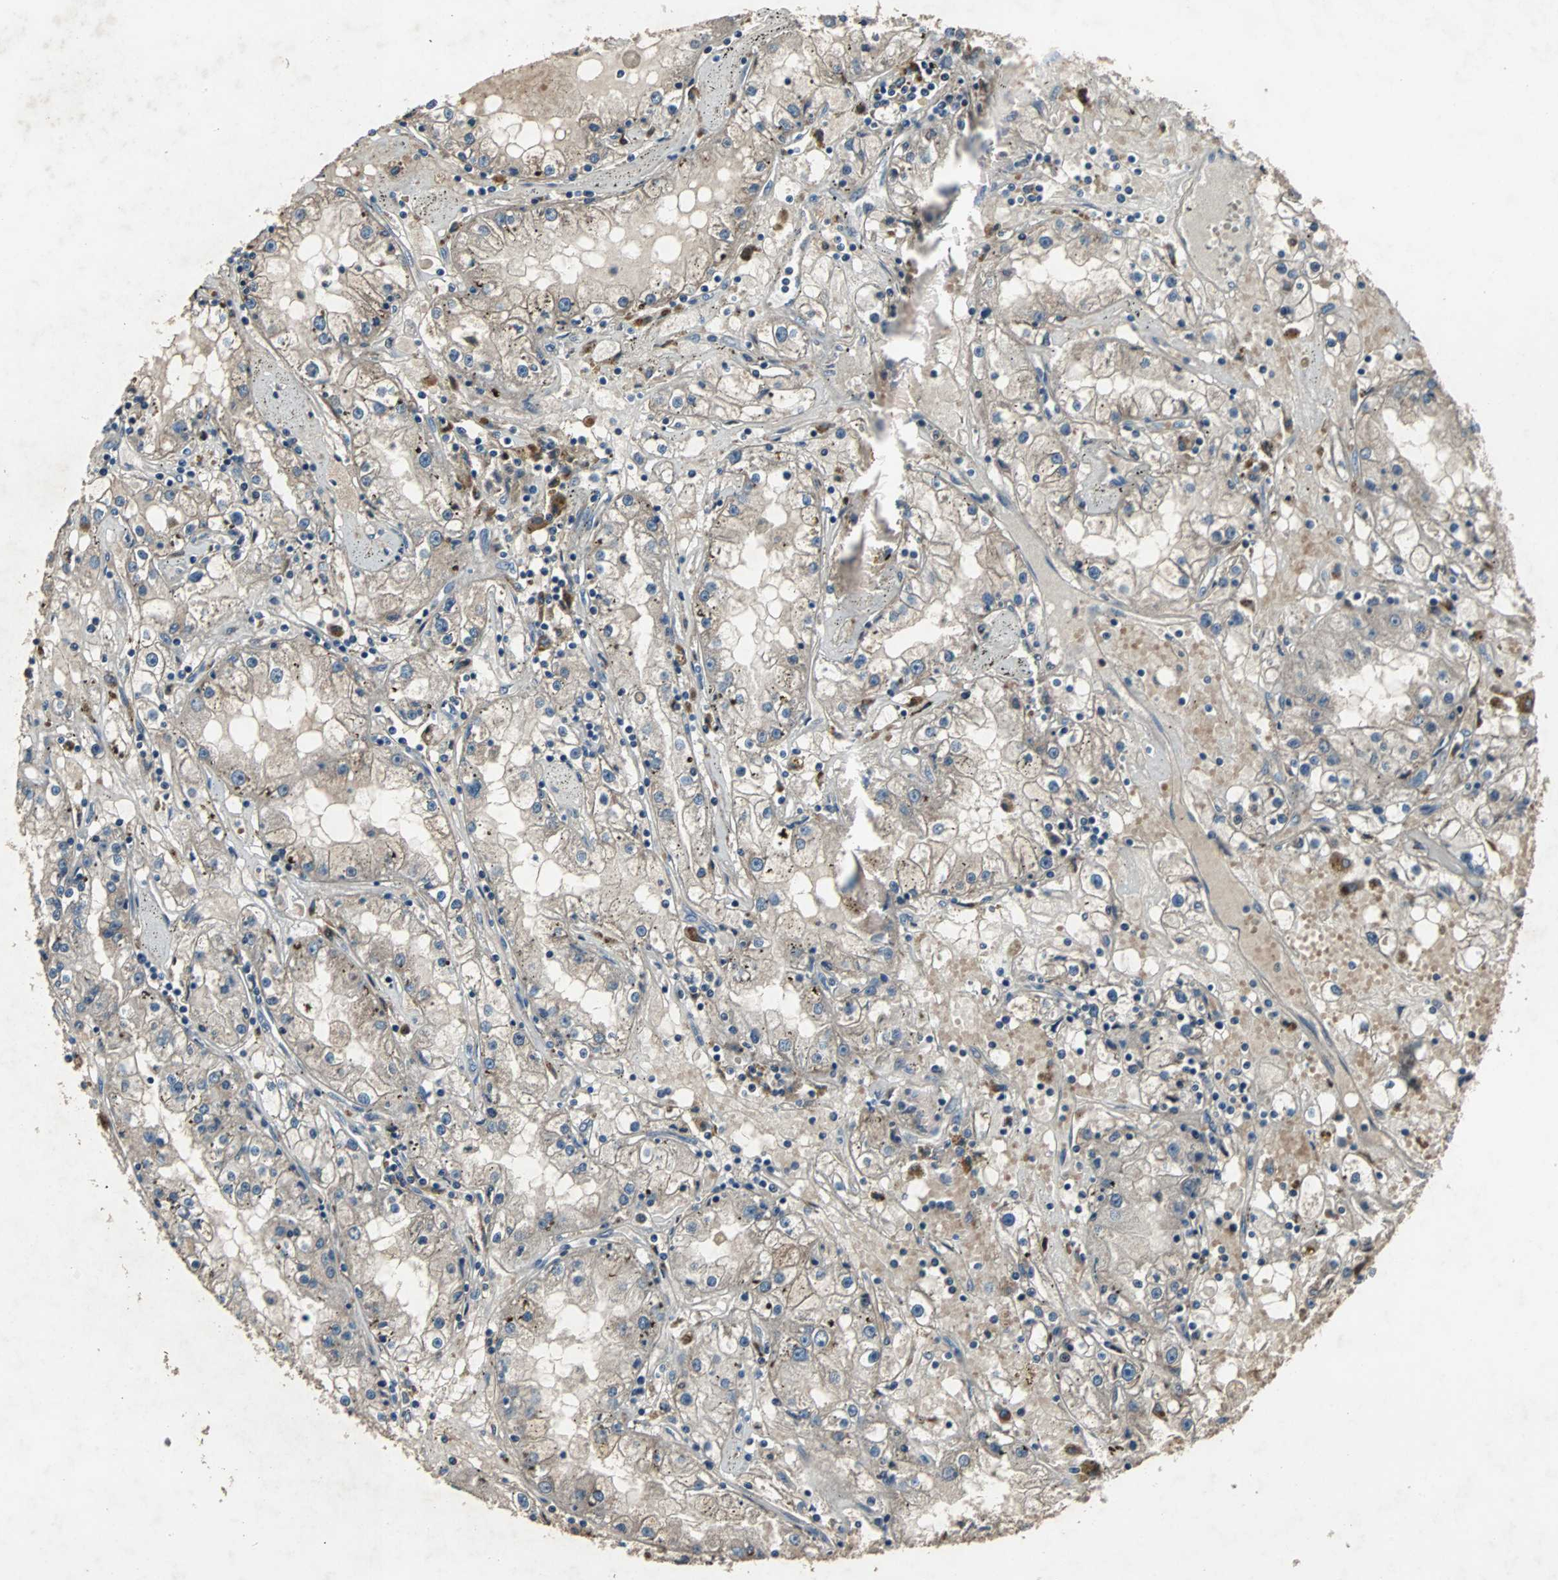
{"staining": {"intensity": "weak", "quantity": "25%-75%", "location": "cytoplasmic/membranous"}, "tissue": "renal cancer", "cell_type": "Tumor cells", "image_type": "cancer", "snomed": [{"axis": "morphology", "description": "Adenocarcinoma, NOS"}, {"axis": "topography", "description": "Kidney"}], "caption": "Human renal adenocarcinoma stained for a protein (brown) displays weak cytoplasmic/membranous positive positivity in approximately 25%-75% of tumor cells.", "gene": "SOS1", "patient": {"sex": "male", "age": 56}}